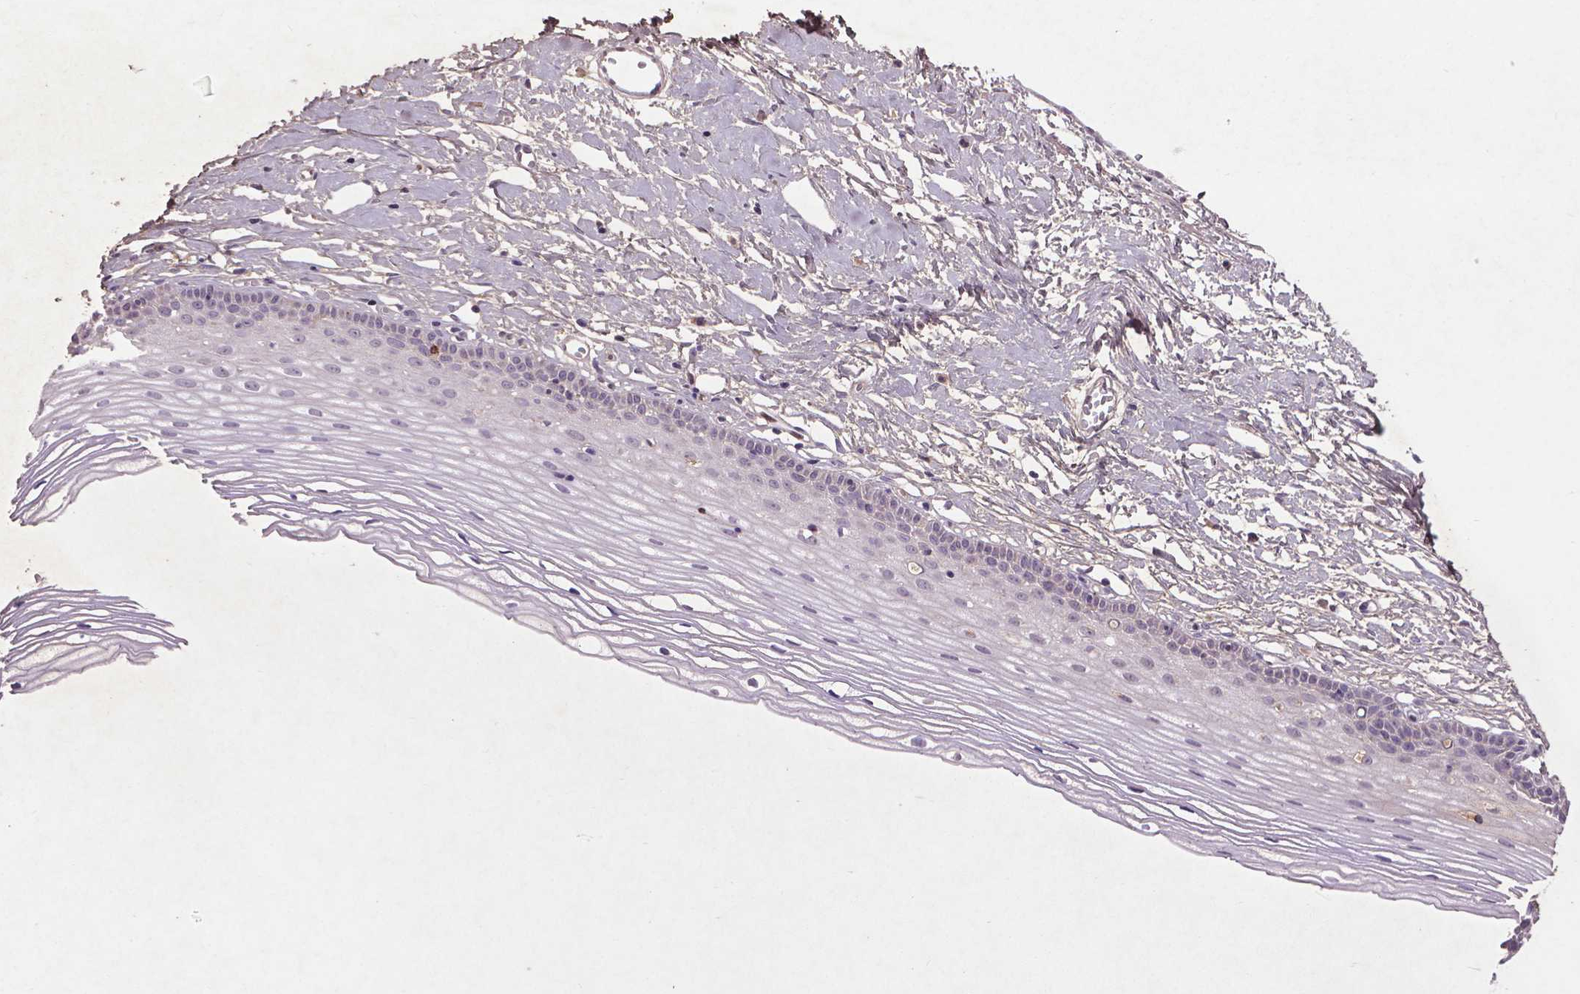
{"staining": {"intensity": "strong", "quantity": ">75%", "location": "nuclear"}, "tissue": "cervix", "cell_type": "Glandular cells", "image_type": "normal", "snomed": [{"axis": "morphology", "description": "Normal tissue, NOS"}, {"axis": "topography", "description": "Cervix"}], "caption": "IHC micrograph of benign cervix: cervix stained using immunohistochemistry exhibits high levels of strong protein expression localized specifically in the nuclear of glandular cells, appearing as a nuclear brown color.", "gene": "SOX17", "patient": {"sex": "female", "age": 40}}